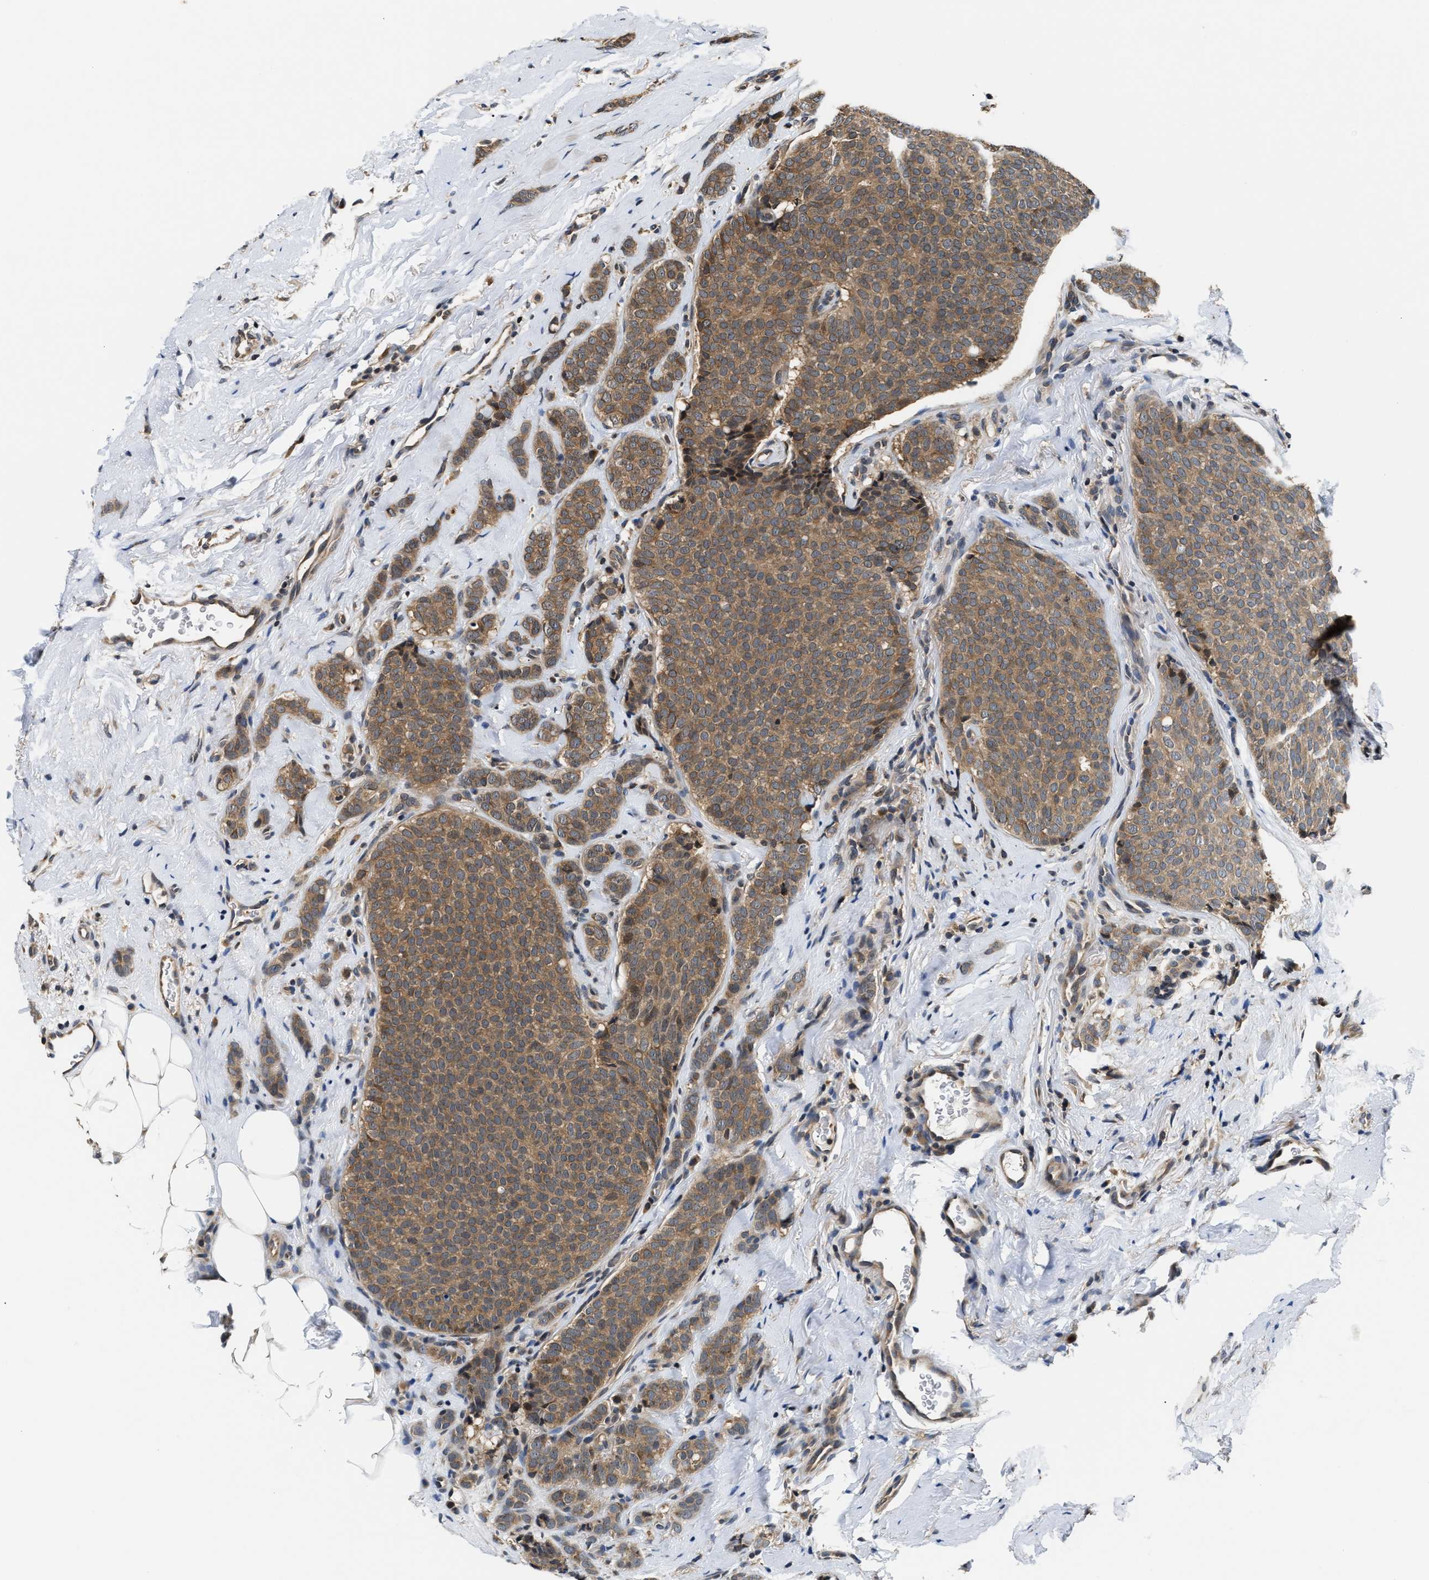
{"staining": {"intensity": "moderate", "quantity": ">75%", "location": "cytoplasmic/membranous"}, "tissue": "breast cancer", "cell_type": "Tumor cells", "image_type": "cancer", "snomed": [{"axis": "morphology", "description": "Lobular carcinoma"}, {"axis": "topography", "description": "Skin"}, {"axis": "topography", "description": "Breast"}], "caption": "Breast cancer was stained to show a protein in brown. There is medium levels of moderate cytoplasmic/membranous expression in approximately >75% of tumor cells.", "gene": "RAB29", "patient": {"sex": "female", "age": 46}}